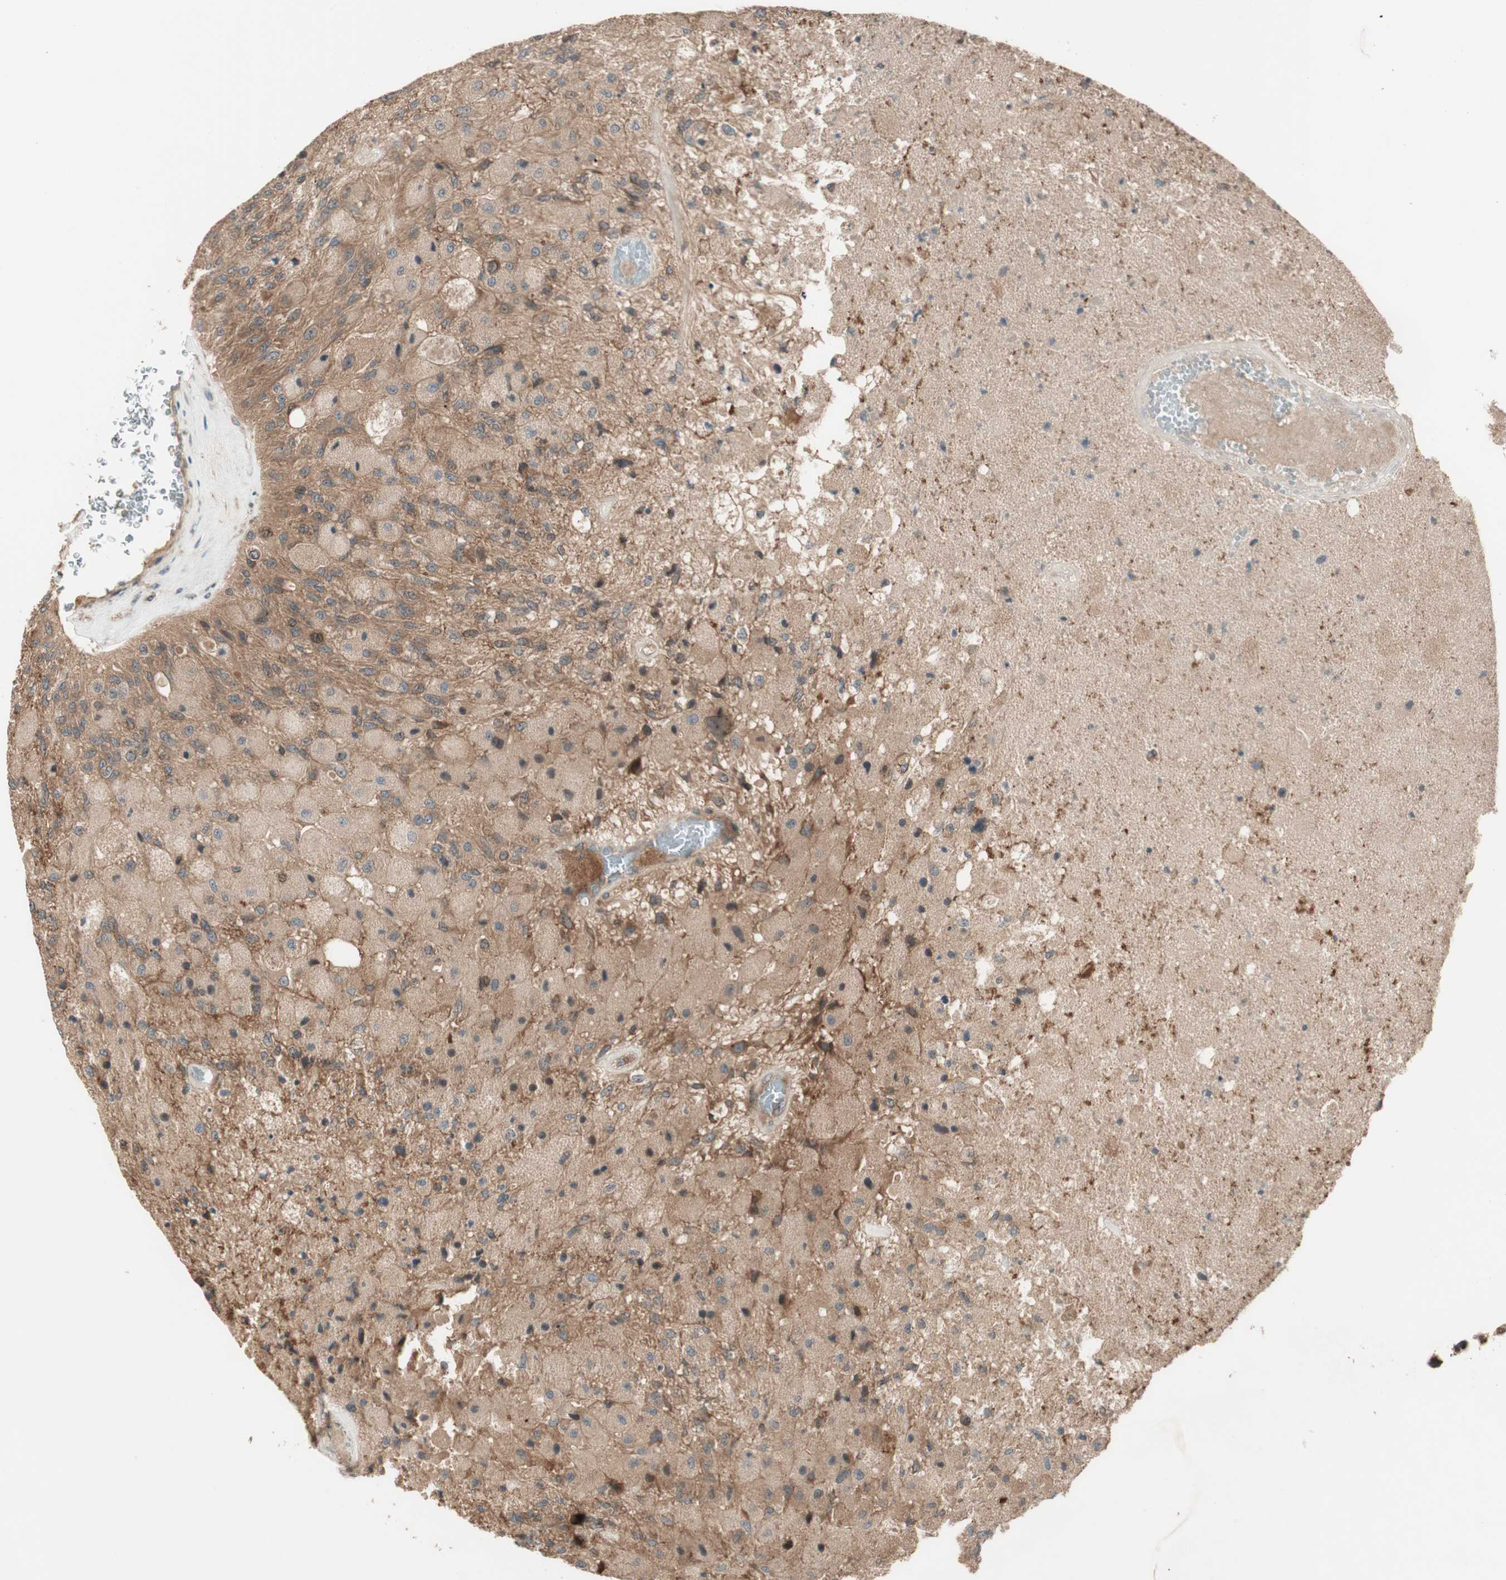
{"staining": {"intensity": "weak", "quantity": ">75%", "location": "cytoplasmic/membranous"}, "tissue": "glioma", "cell_type": "Tumor cells", "image_type": "cancer", "snomed": [{"axis": "morphology", "description": "Normal tissue, NOS"}, {"axis": "morphology", "description": "Glioma, malignant, High grade"}, {"axis": "topography", "description": "Cerebral cortex"}], "caption": "This is a histology image of IHC staining of malignant glioma (high-grade), which shows weak staining in the cytoplasmic/membranous of tumor cells.", "gene": "ATP6AP2", "patient": {"sex": "male", "age": 77}}